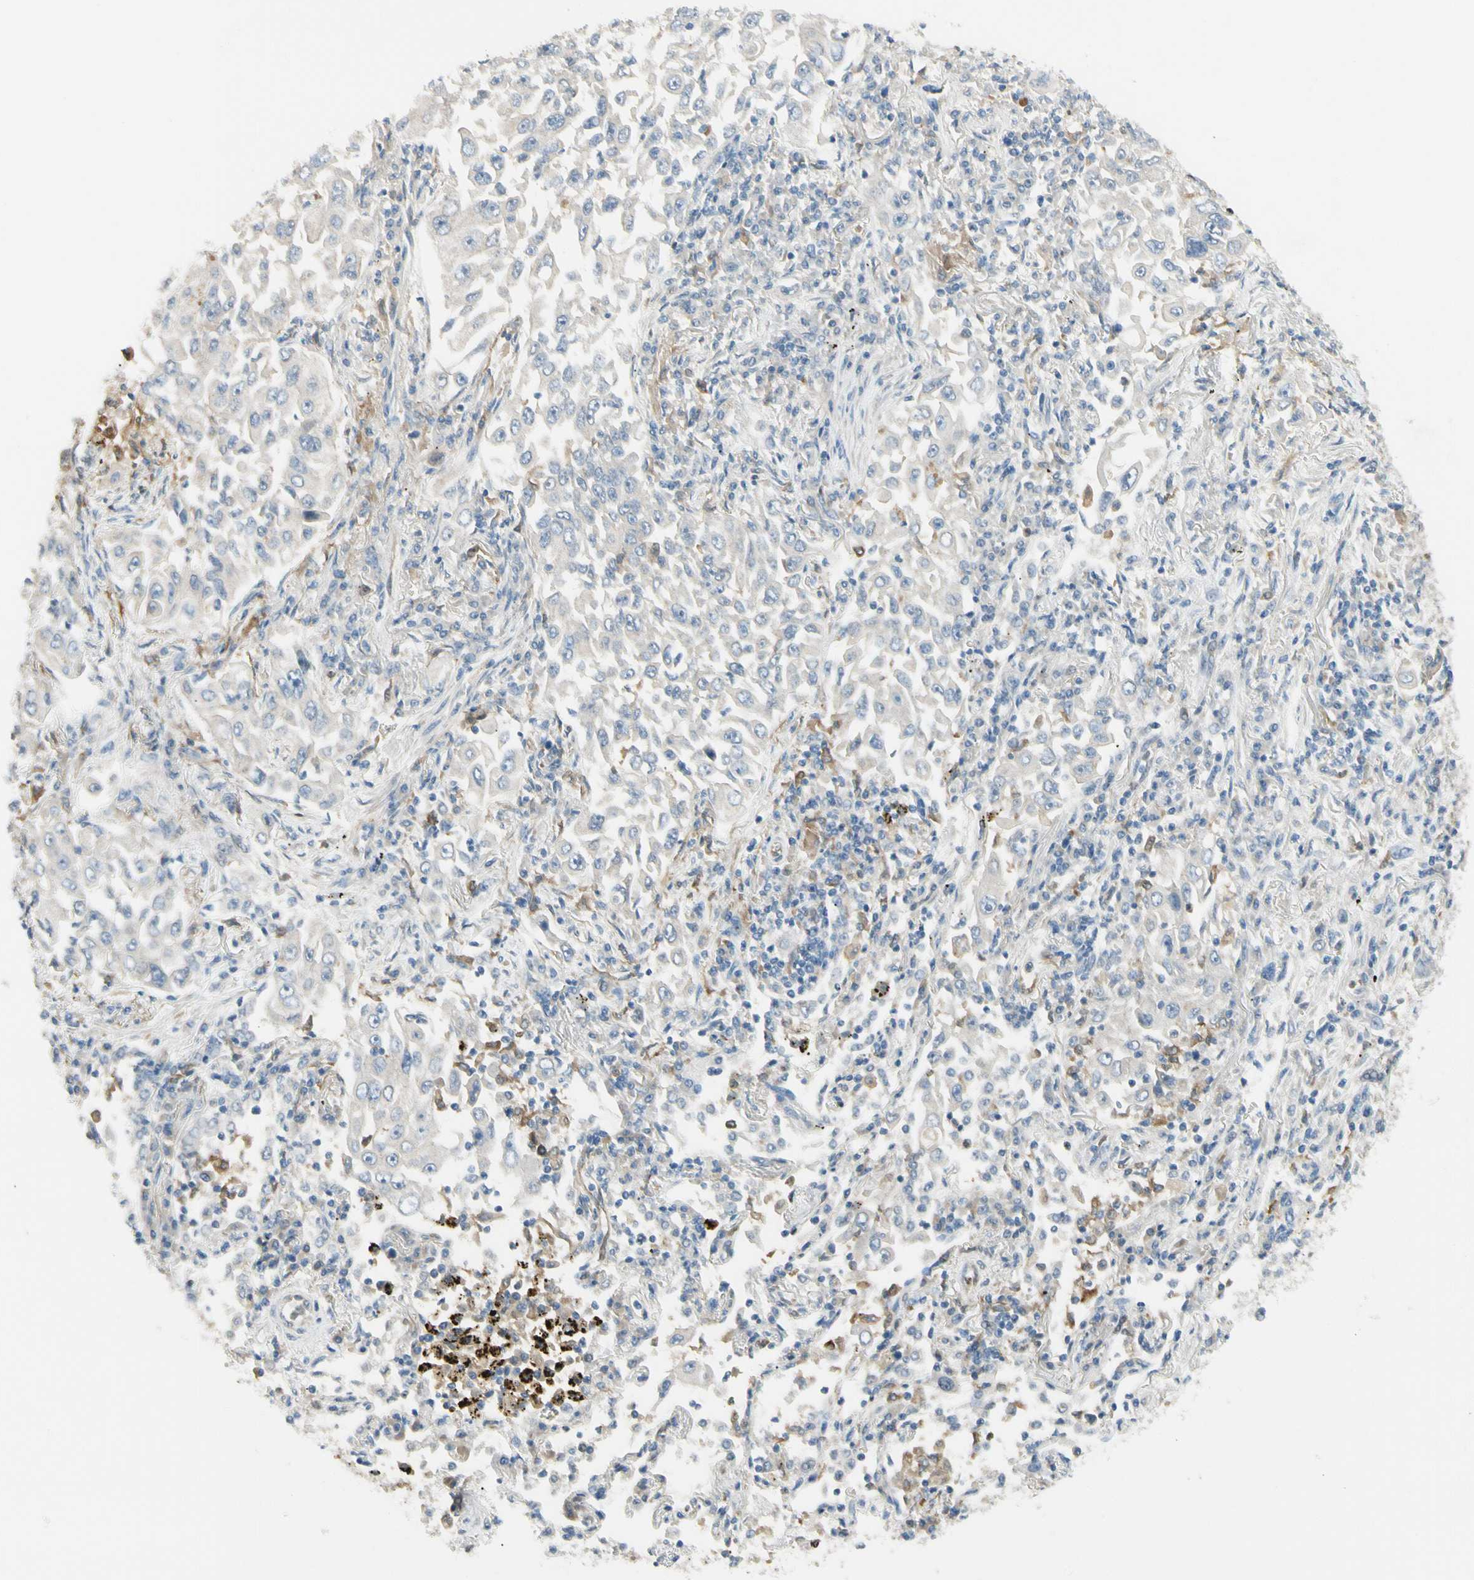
{"staining": {"intensity": "negative", "quantity": "none", "location": "none"}, "tissue": "lung cancer", "cell_type": "Tumor cells", "image_type": "cancer", "snomed": [{"axis": "morphology", "description": "Adenocarcinoma, NOS"}, {"axis": "topography", "description": "Lung"}], "caption": "Tumor cells are negative for brown protein staining in adenocarcinoma (lung).", "gene": "LPCAT2", "patient": {"sex": "male", "age": 84}}